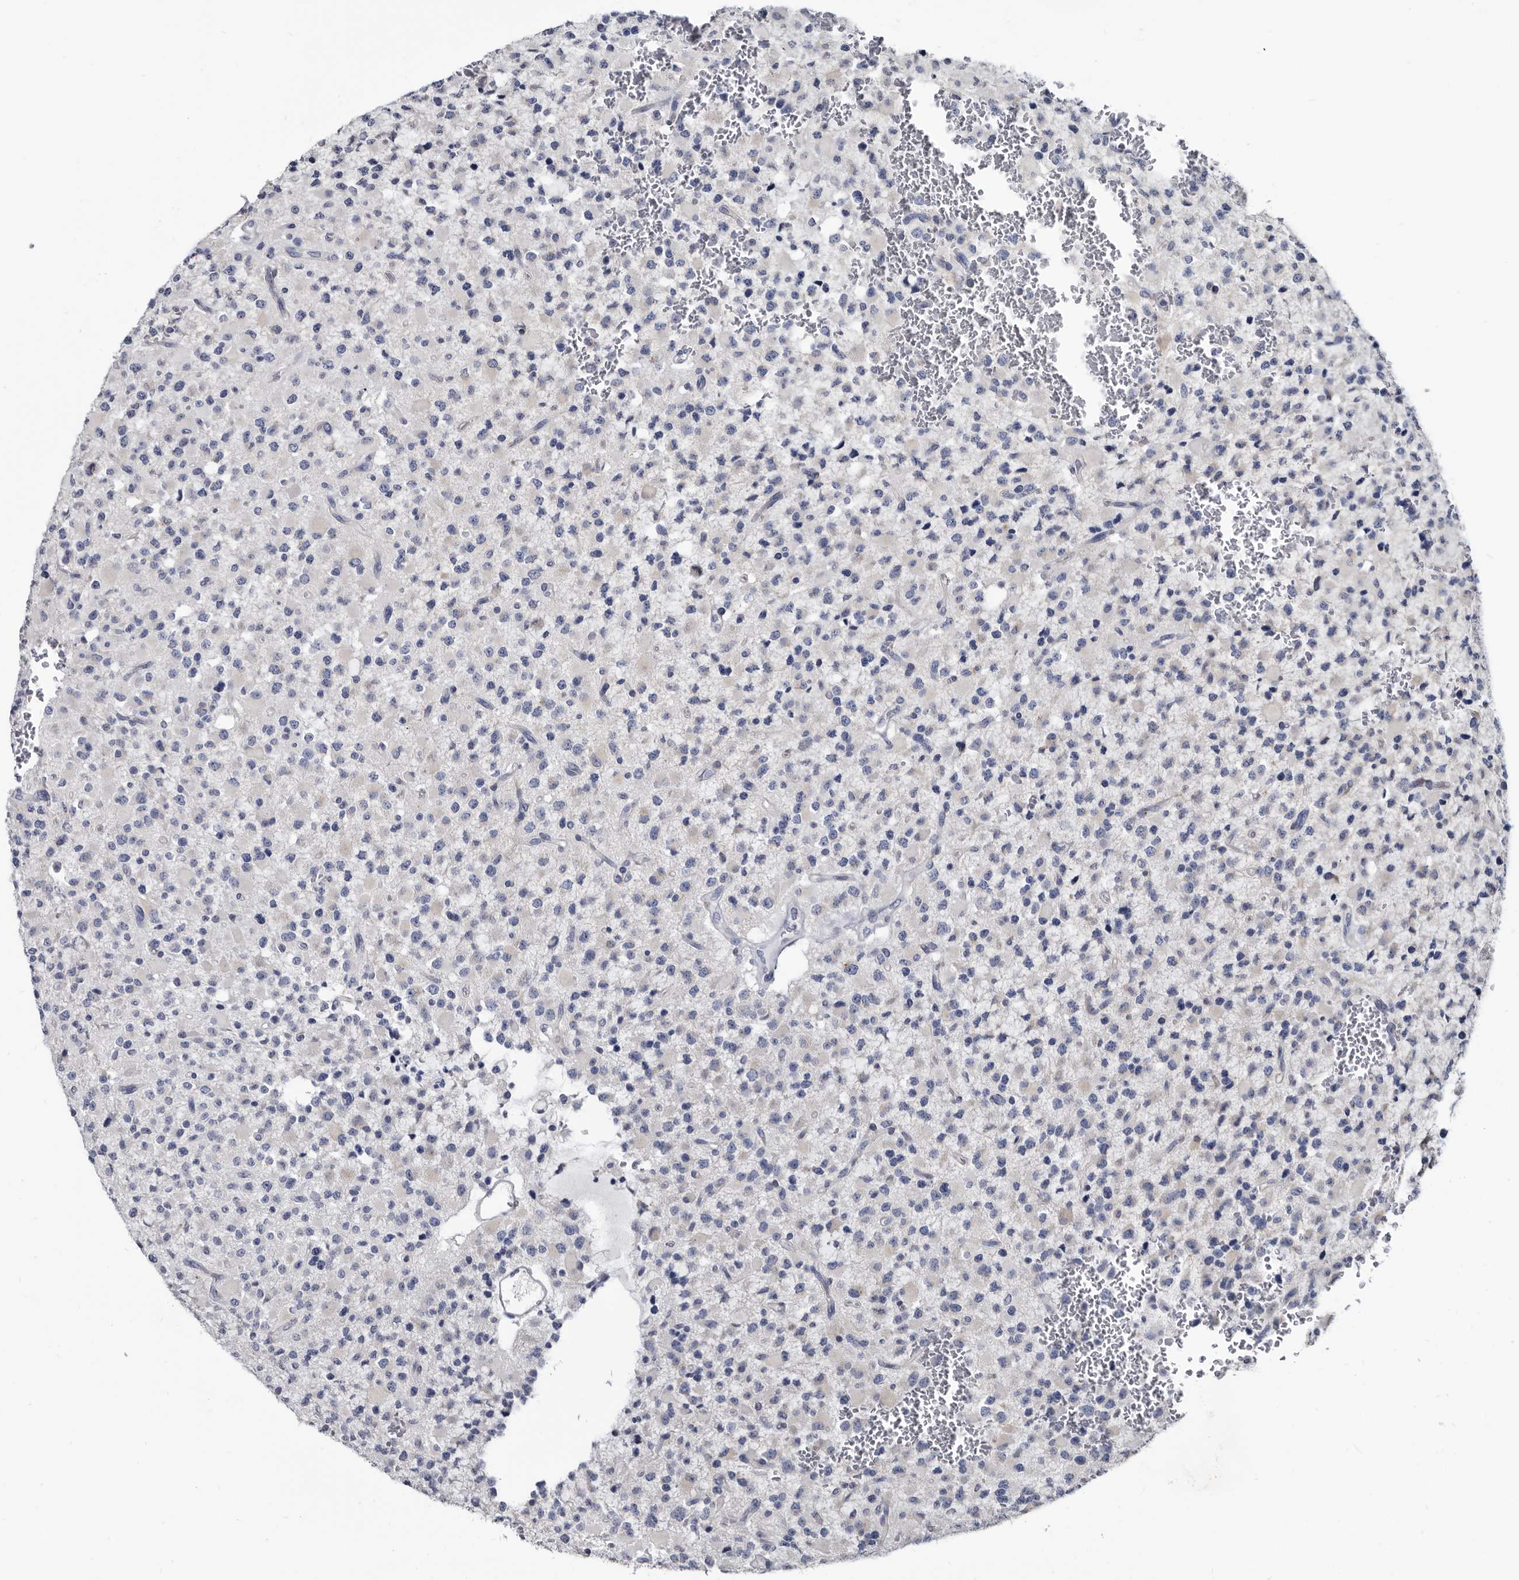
{"staining": {"intensity": "negative", "quantity": "none", "location": "none"}, "tissue": "glioma", "cell_type": "Tumor cells", "image_type": "cancer", "snomed": [{"axis": "morphology", "description": "Glioma, malignant, High grade"}, {"axis": "topography", "description": "Brain"}], "caption": "Immunohistochemical staining of glioma shows no significant positivity in tumor cells.", "gene": "PRSS8", "patient": {"sex": "male", "age": 34}}